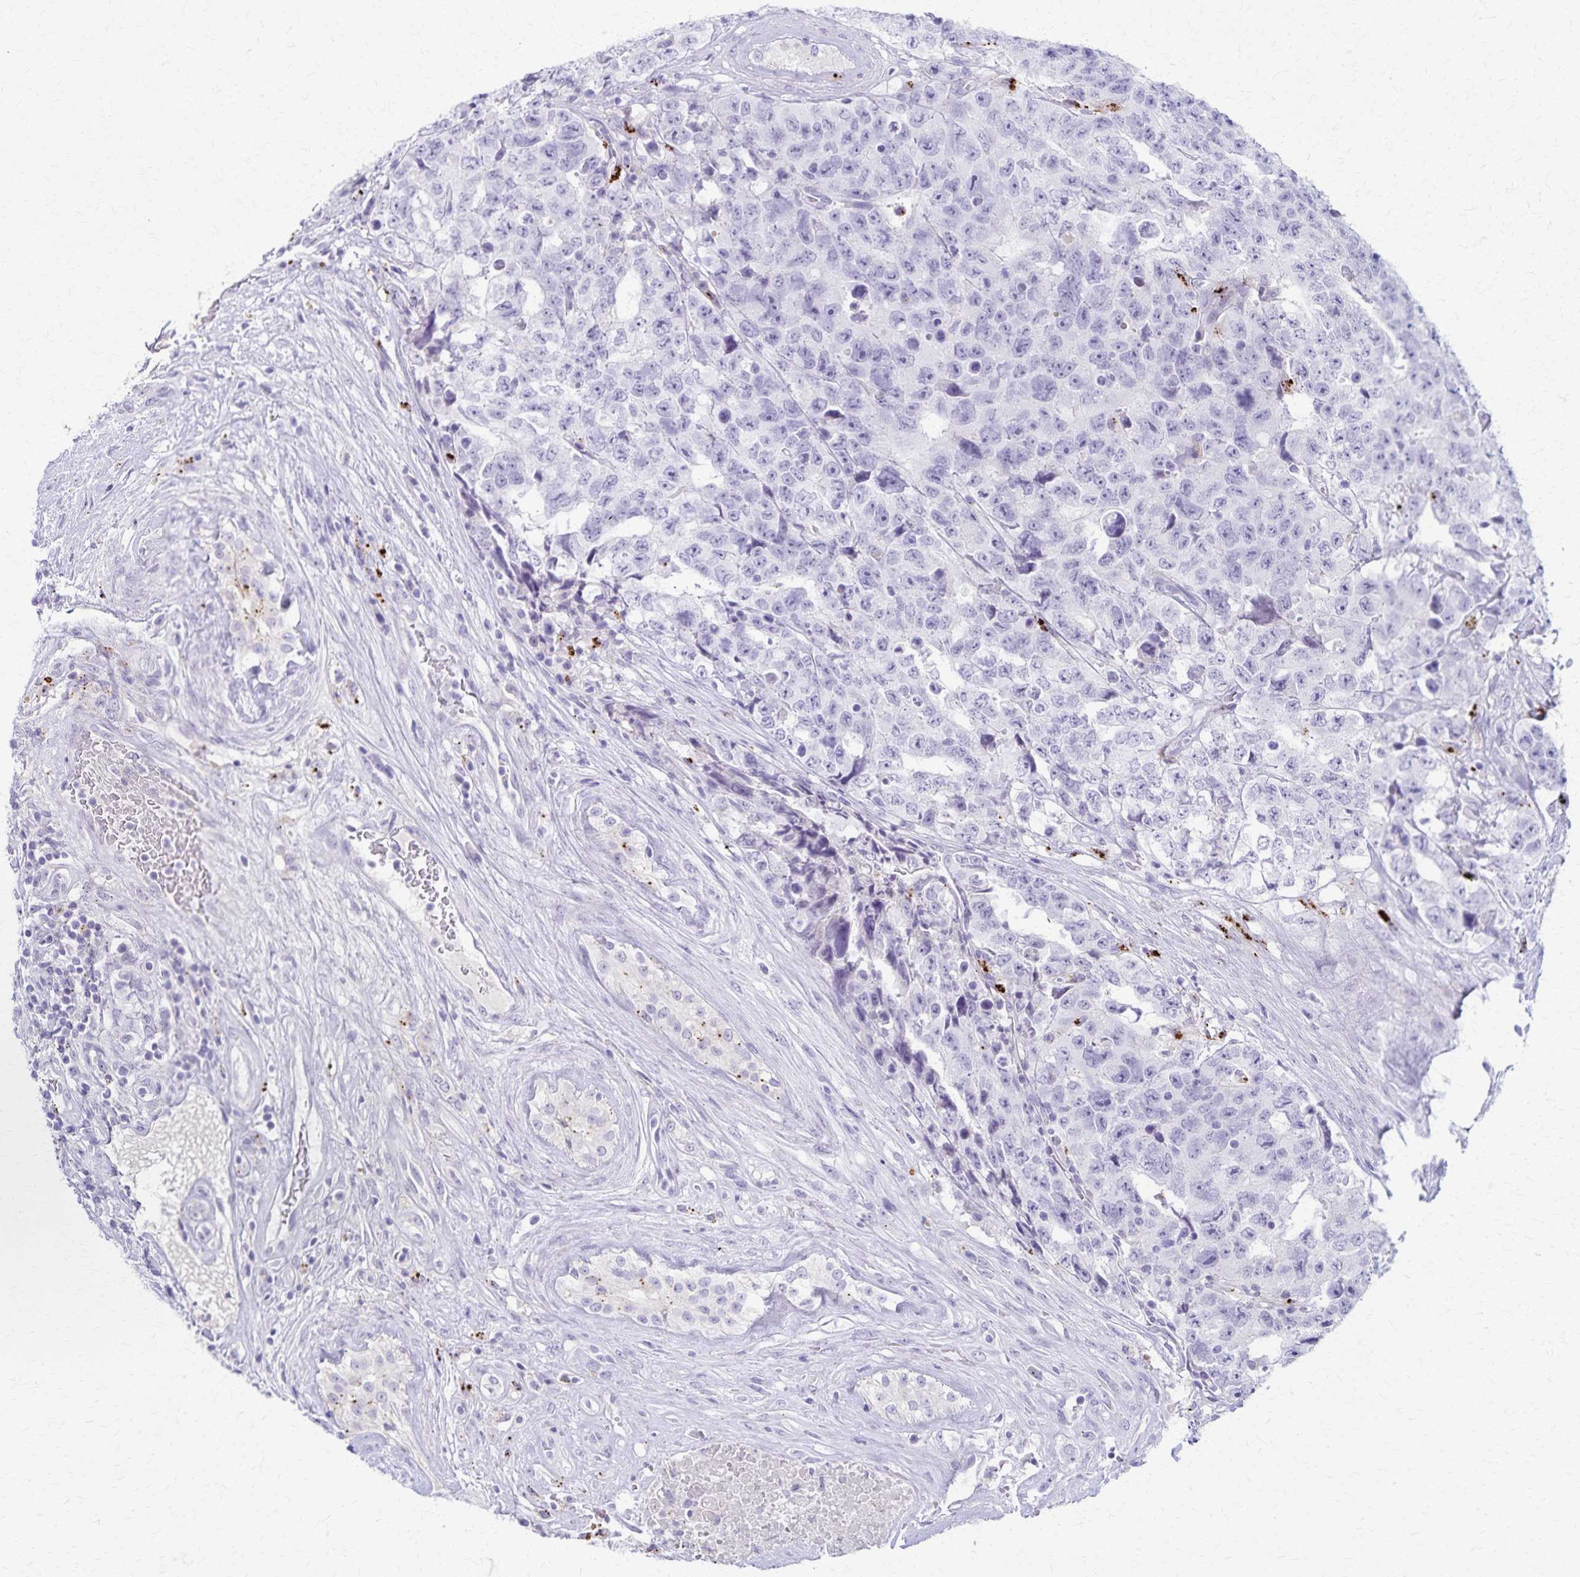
{"staining": {"intensity": "negative", "quantity": "none", "location": "none"}, "tissue": "testis cancer", "cell_type": "Tumor cells", "image_type": "cancer", "snomed": [{"axis": "morphology", "description": "Carcinoma, Embryonal, NOS"}, {"axis": "topography", "description": "Testis"}], "caption": "IHC image of testis cancer (embryonal carcinoma) stained for a protein (brown), which reveals no expression in tumor cells. (Stains: DAB immunohistochemistry with hematoxylin counter stain, Microscopy: brightfield microscopy at high magnification).", "gene": "TMEM60", "patient": {"sex": "male", "age": 24}}